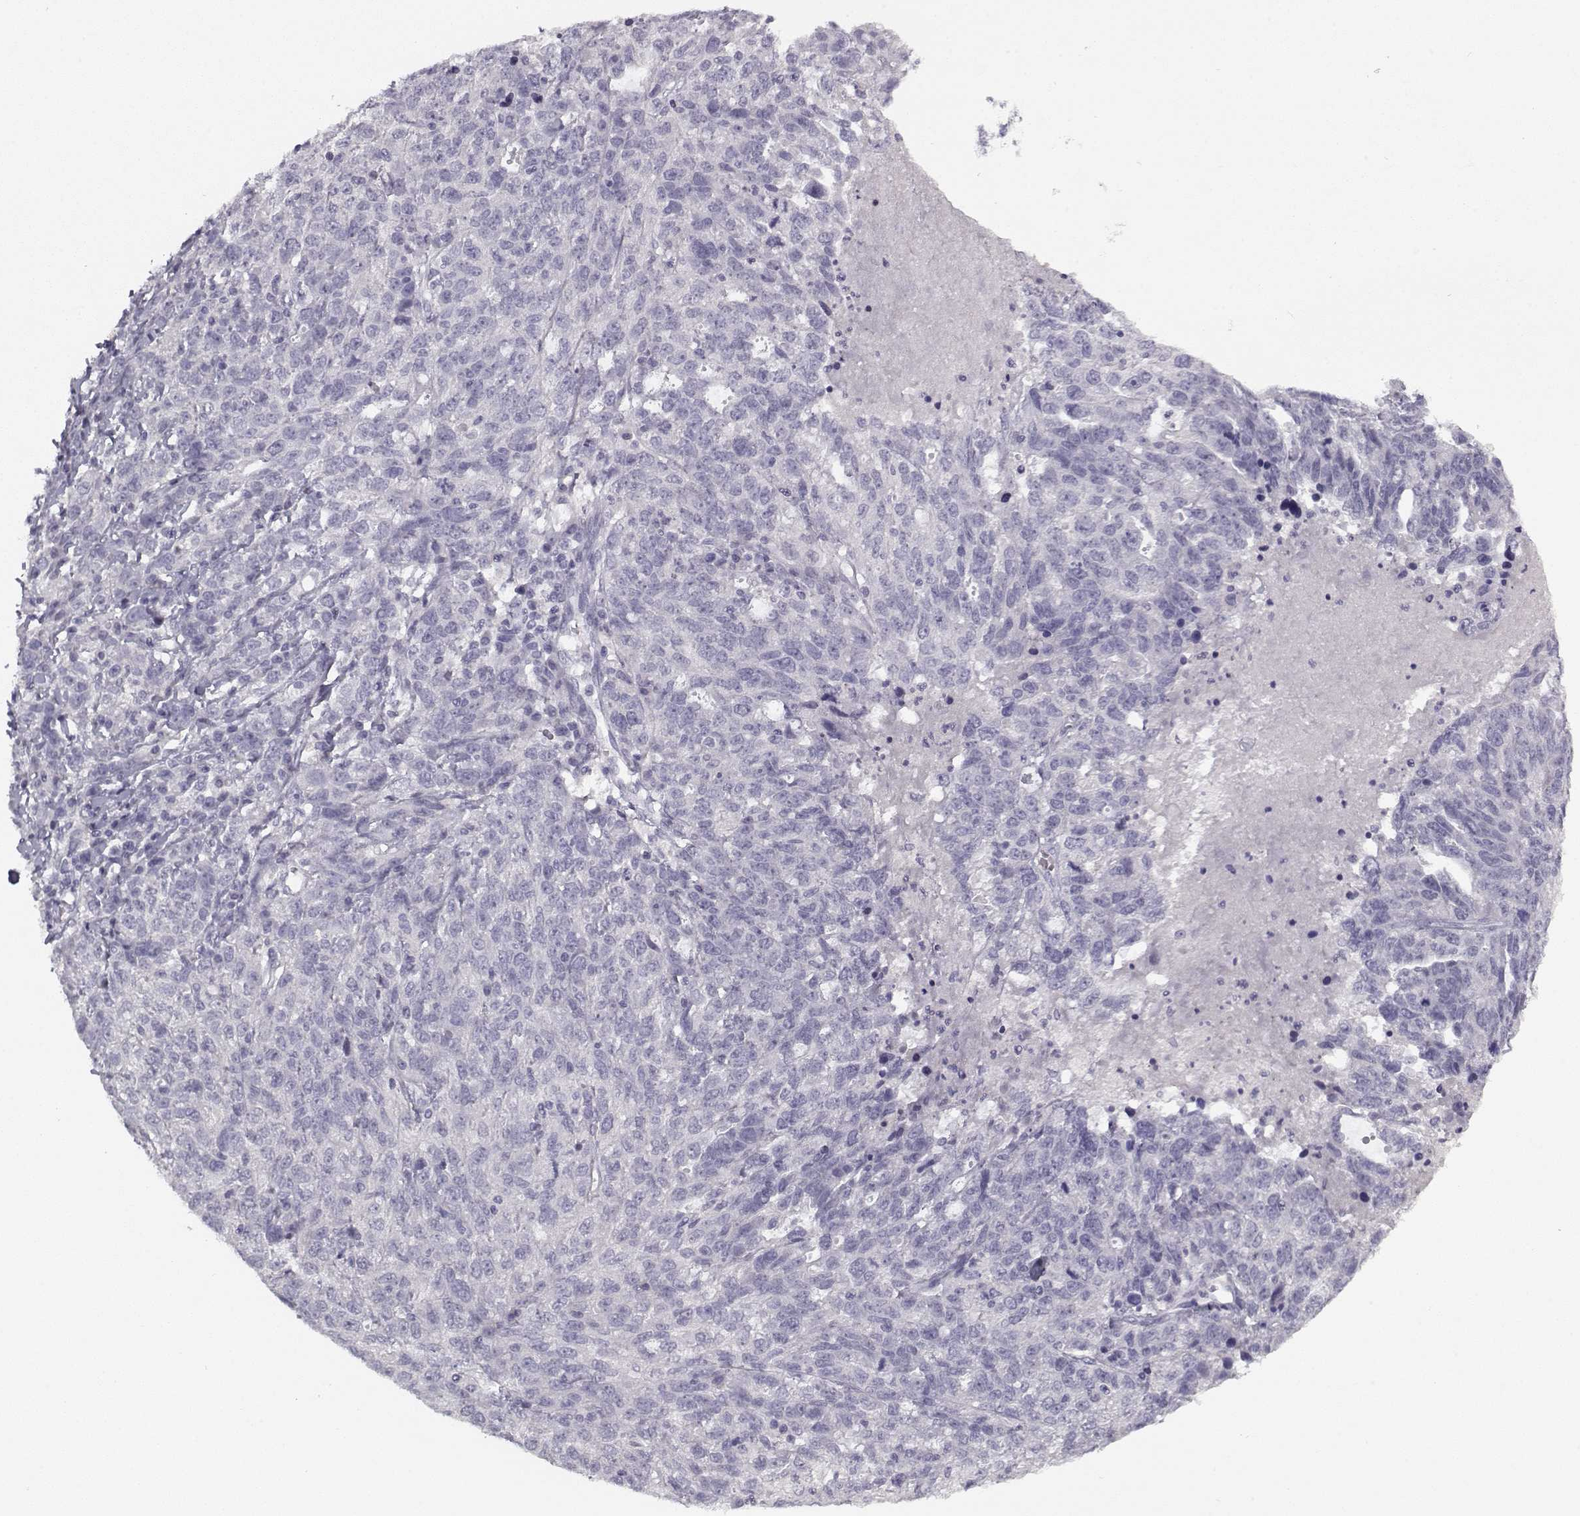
{"staining": {"intensity": "negative", "quantity": "none", "location": "none"}, "tissue": "ovarian cancer", "cell_type": "Tumor cells", "image_type": "cancer", "snomed": [{"axis": "morphology", "description": "Cystadenocarcinoma, serous, NOS"}, {"axis": "topography", "description": "Ovary"}], "caption": "IHC photomicrograph of human ovarian serous cystadenocarcinoma stained for a protein (brown), which reveals no expression in tumor cells. Brightfield microscopy of IHC stained with DAB (3,3'-diaminobenzidine) (brown) and hematoxylin (blue), captured at high magnification.", "gene": "SNCA", "patient": {"sex": "female", "age": 71}}